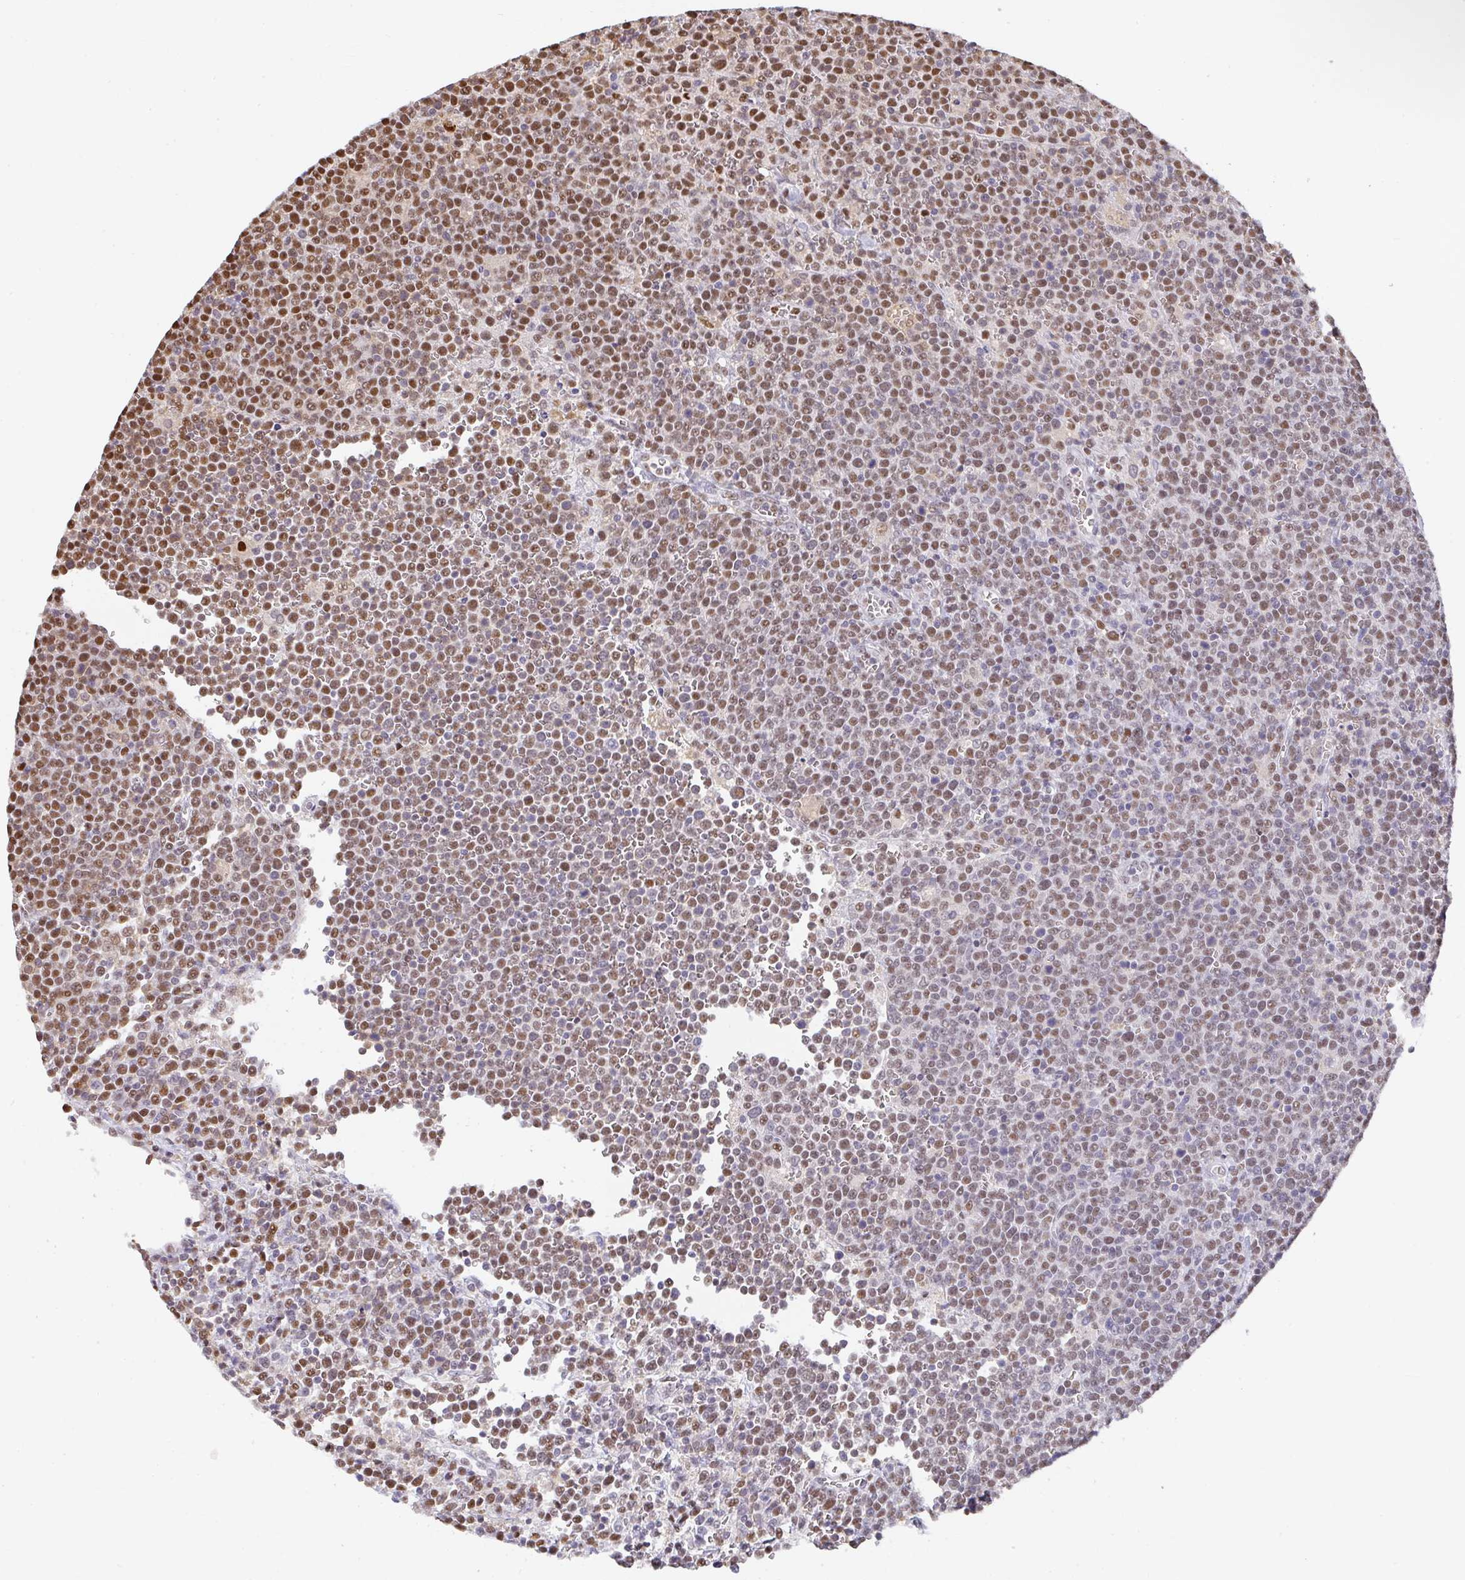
{"staining": {"intensity": "moderate", "quantity": "25%-75%", "location": "nuclear"}, "tissue": "lymphoma", "cell_type": "Tumor cells", "image_type": "cancer", "snomed": [{"axis": "morphology", "description": "Malignant lymphoma, non-Hodgkin's type, High grade"}, {"axis": "topography", "description": "Lymph node"}], "caption": "Tumor cells demonstrate moderate nuclear expression in about 25%-75% of cells in malignant lymphoma, non-Hodgkin's type (high-grade). The protein is stained brown, and the nuclei are stained in blue (DAB IHC with brightfield microscopy, high magnification).", "gene": "BBX", "patient": {"sex": "male", "age": 61}}